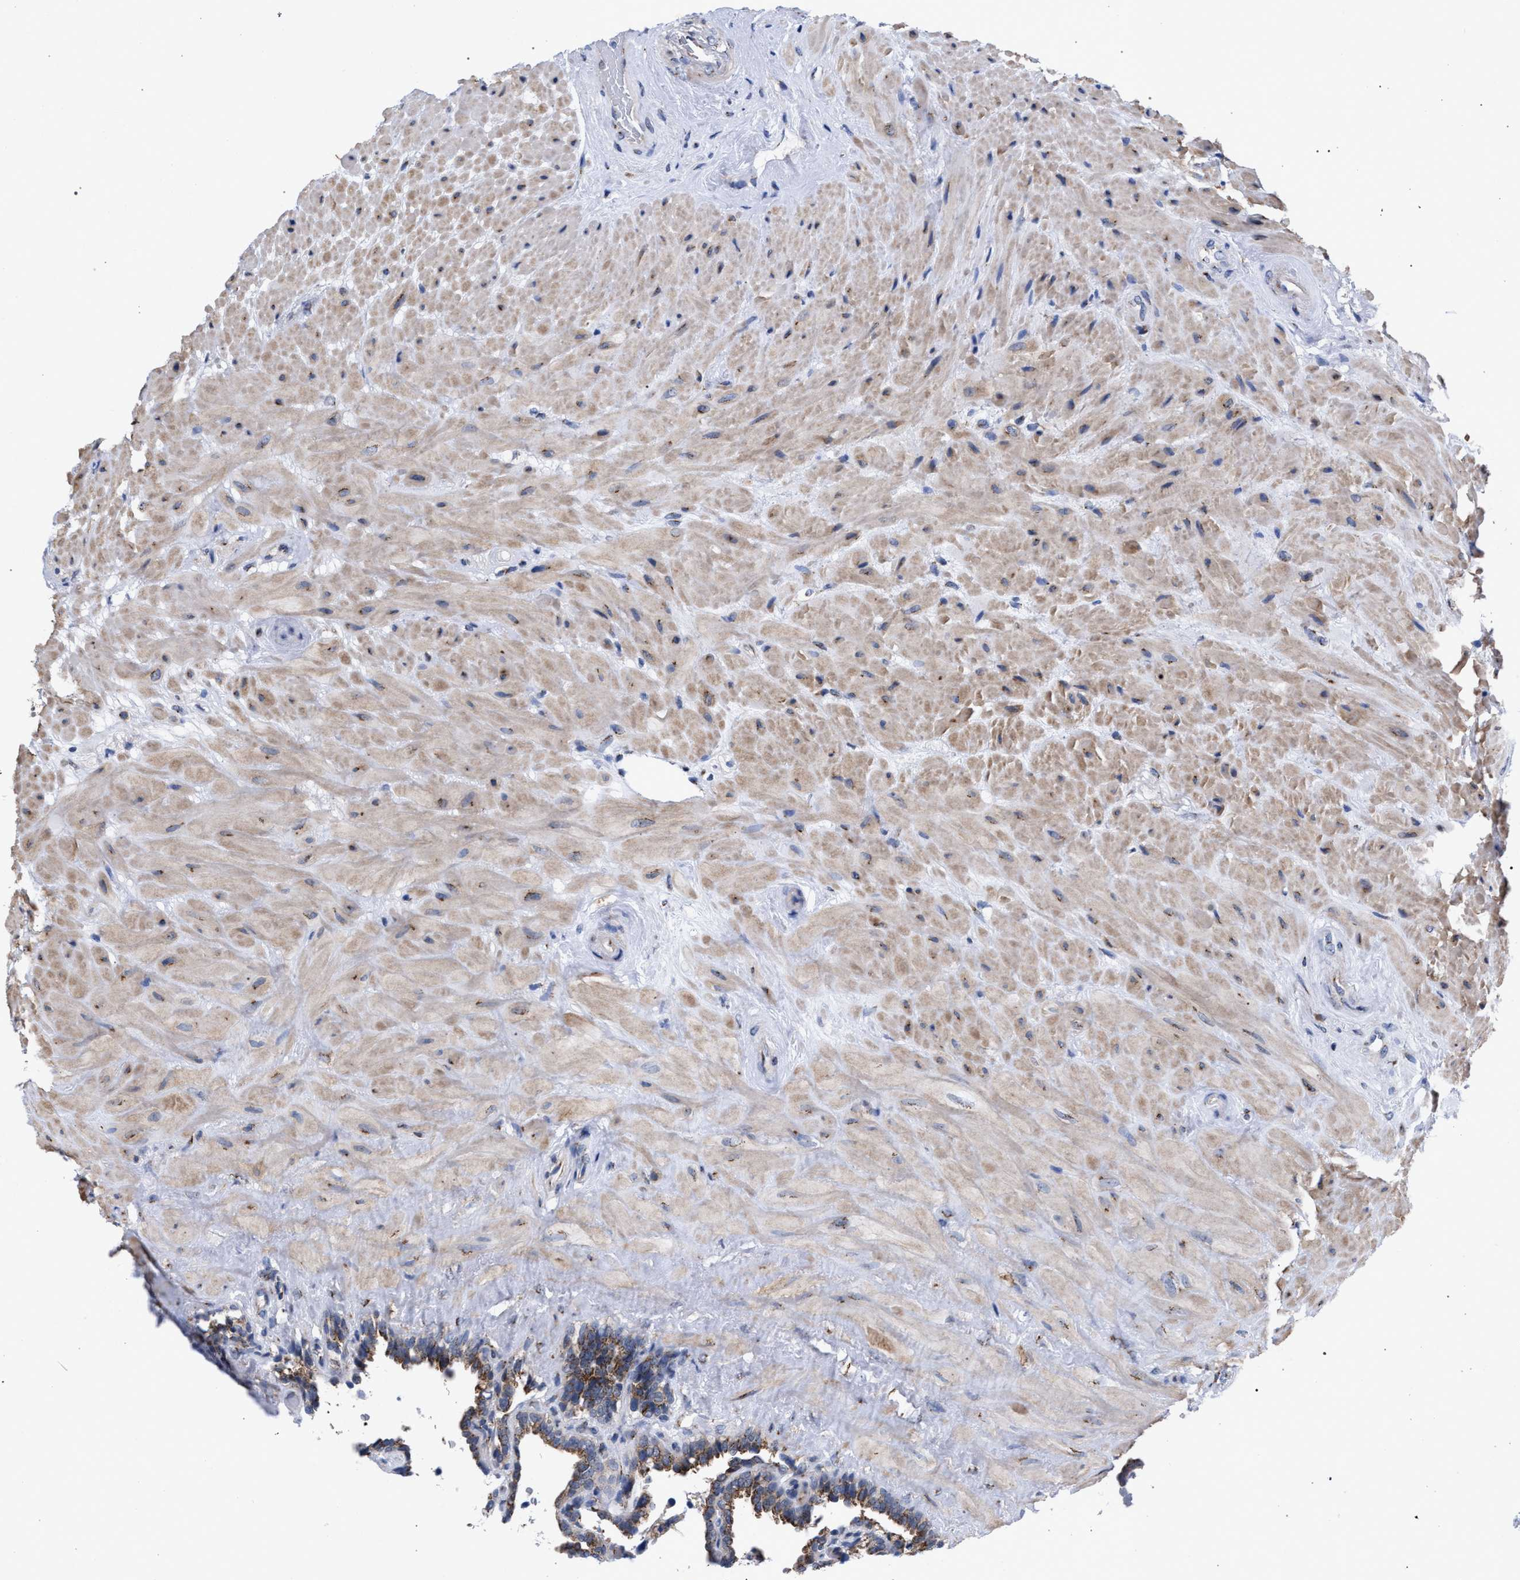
{"staining": {"intensity": "moderate", "quantity": "25%-75%", "location": "cytoplasmic/membranous"}, "tissue": "seminal vesicle", "cell_type": "Glandular cells", "image_type": "normal", "snomed": [{"axis": "morphology", "description": "Normal tissue, NOS"}, {"axis": "topography", "description": "Seminal veicle"}], "caption": "Moderate cytoplasmic/membranous staining for a protein is seen in about 25%-75% of glandular cells of benign seminal vesicle using immunohistochemistry (IHC).", "gene": "GOLGA2", "patient": {"sex": "male", "age": 68}}